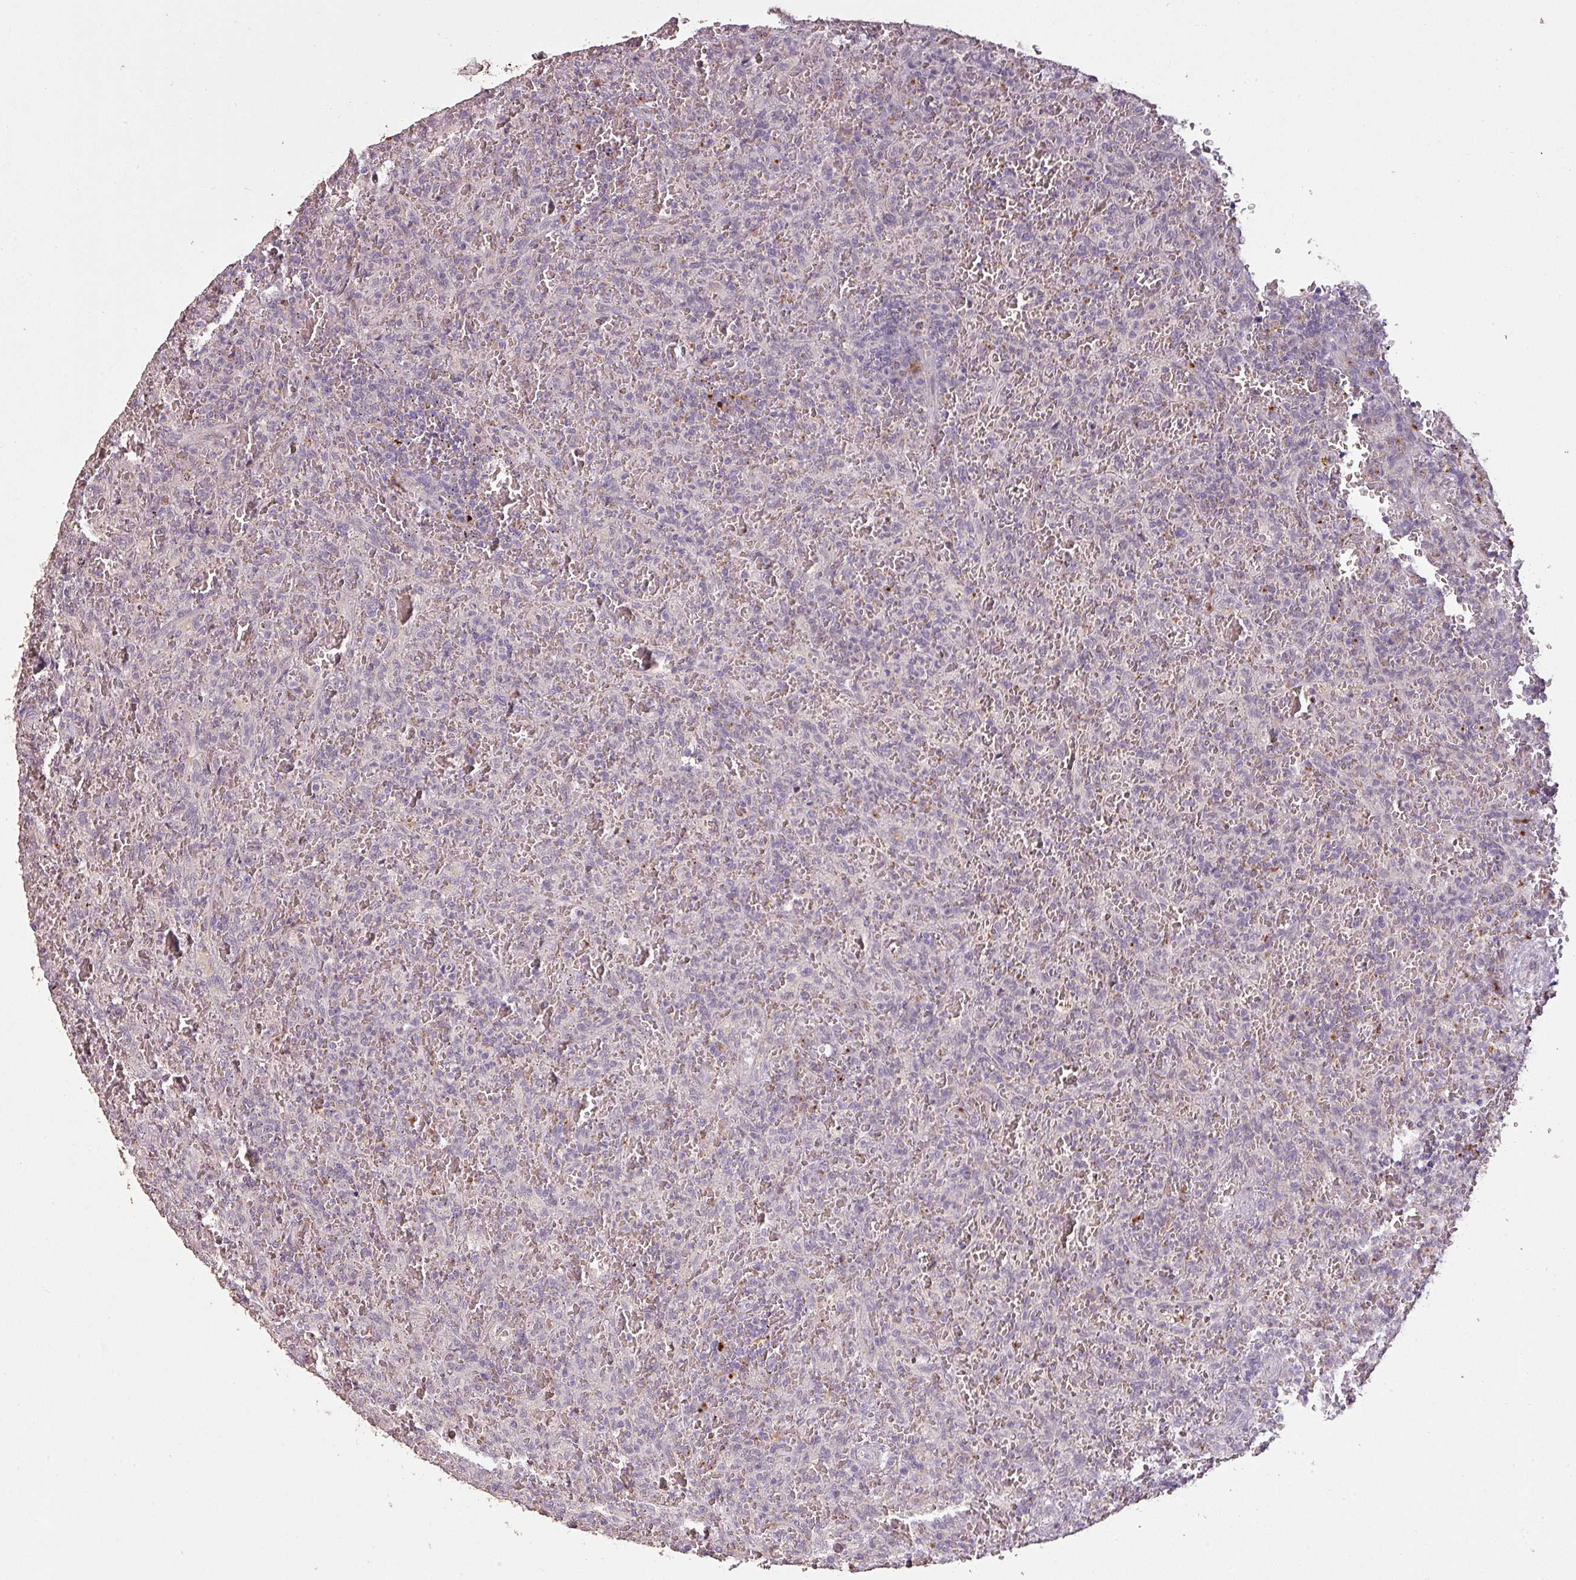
{"staining": {"intensity": "negative", "quantity": "none", "location": "none"}, "tissue": "lymphoma", "cell_type": "Tumor cells", "image_type": "cancer", "snomed": [{"axis": "morphology", "description": "Malignant lymphoma, non-Hodgkin's type, Low grade"}, {"axis": "topography", "description": "Spleen"}], "caption": "The micrograph displays no staining of tumor cells in lymphoma.", "gene": "LYPLA1", "patient": {"sex": "female", "age": 64}}